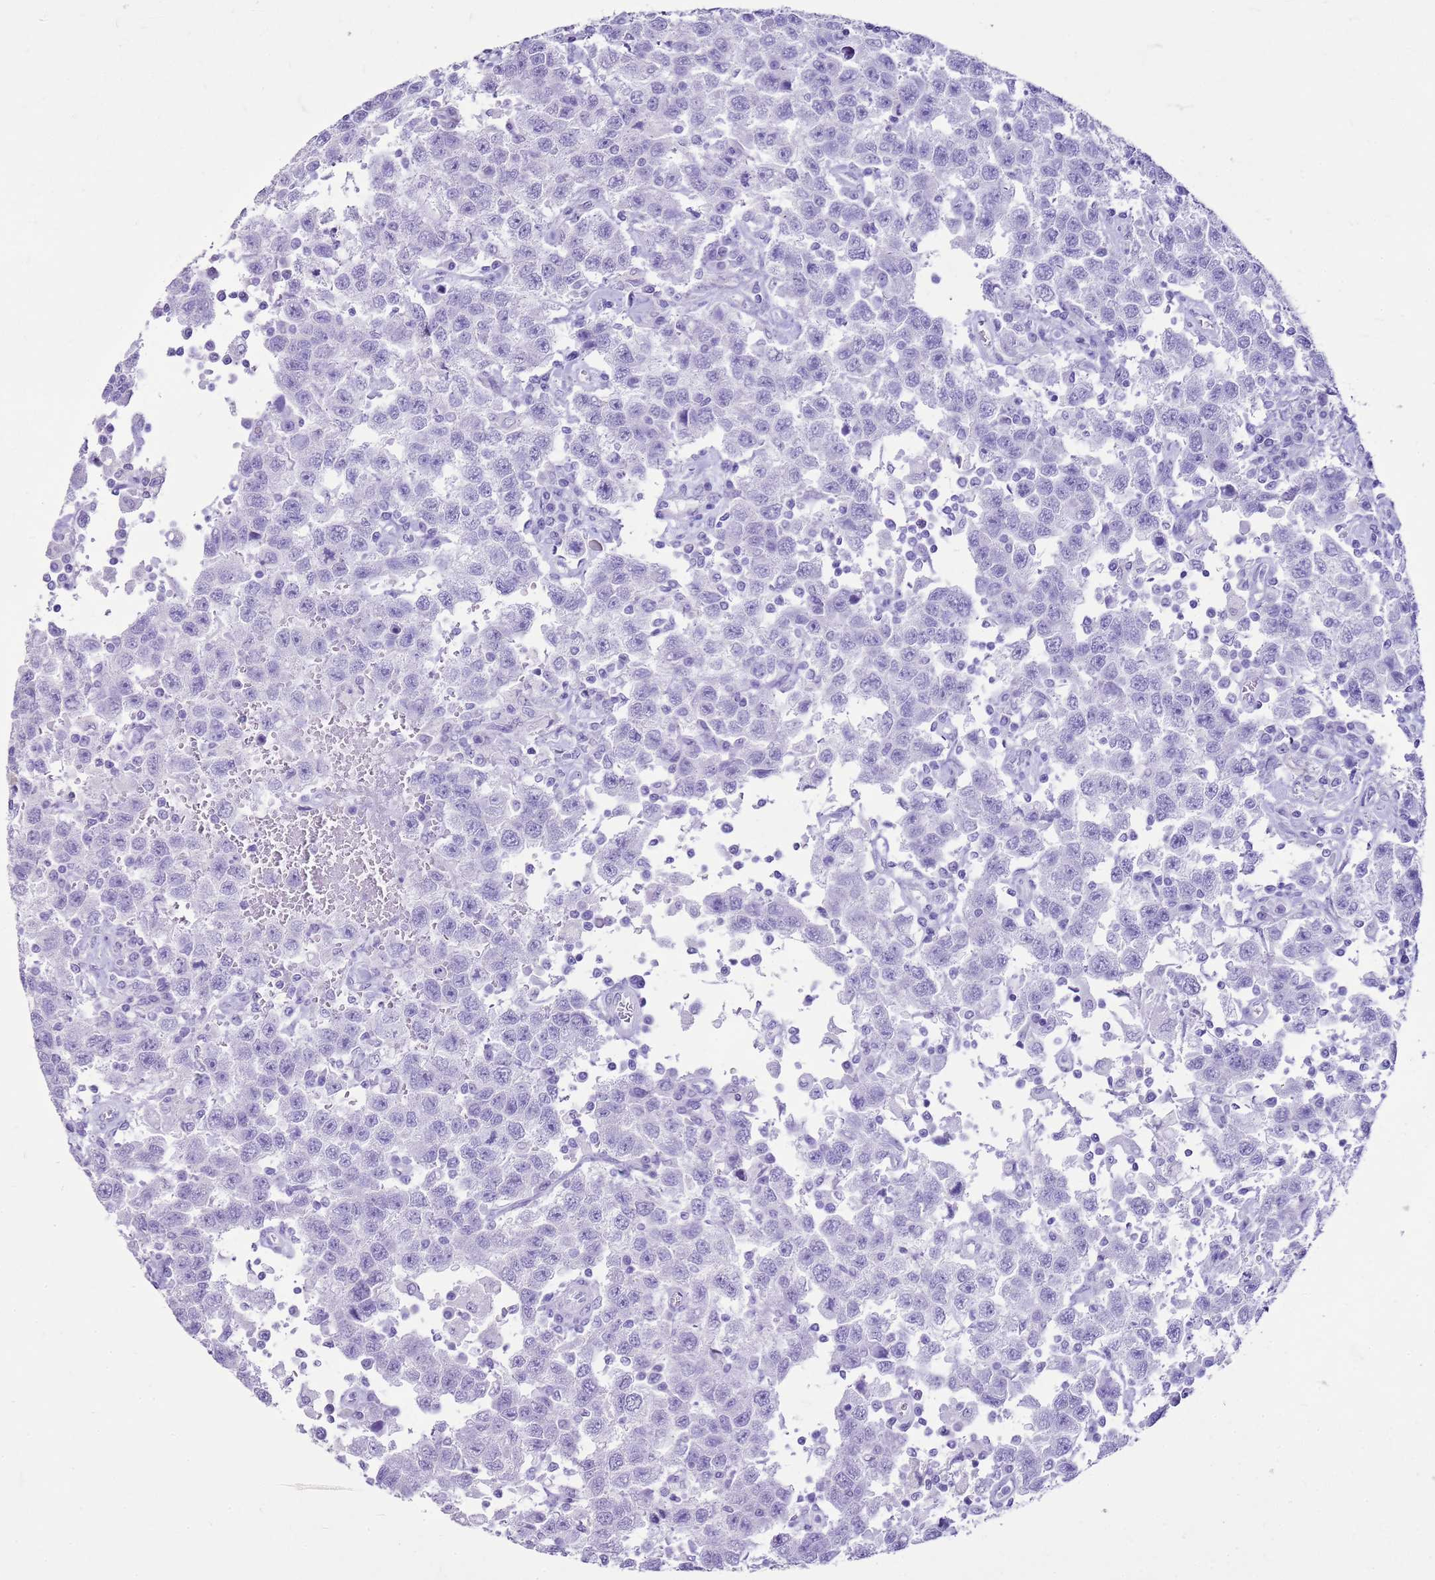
{"staining": {"intensity": "negative", "quantity": "none", "location": "none"}, "tissue": "testis cancer", "cell_type": "Tumor cells", "image_type": "cancer", "snomed": [{"axis": "morphology", "description": "Seminoma, NOS"}, {"axis": "topography", "description": "Testis"}], "caption": "Protein analysis of testis cancer reveals no significant expression in tumor cells. The staining was performed using DAB (3,3'-diaminobenzidine) to visualize the protein expression in brown, while the nuclei were stained in blue with hematoxylin (Magnification: 20x).", "gene": "CA8", "patient": {"sex": "male", "age": 41}}